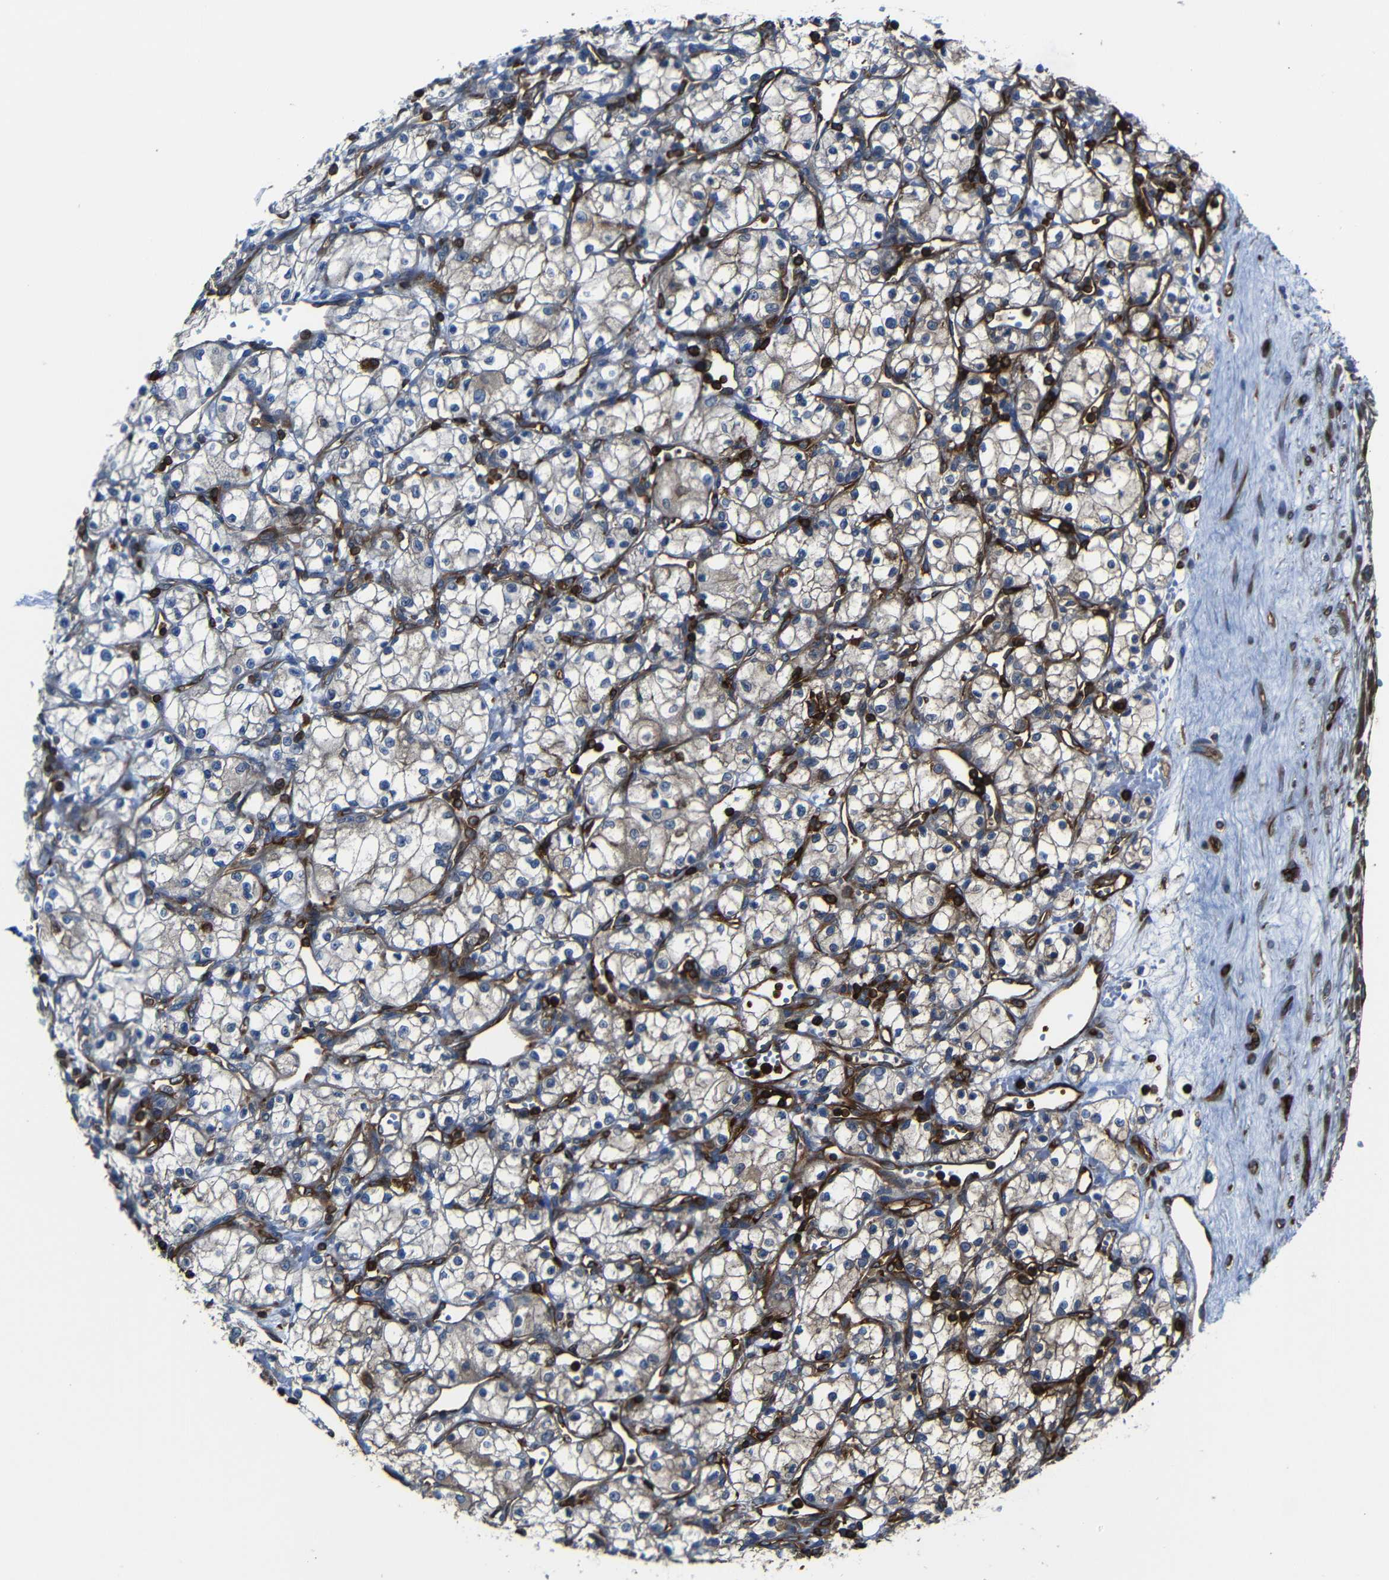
{"staining": {"intensity": "weak", "quantity": "<25%", "location": "cytoplasmic/membranous"}, "tissue": "renal cancer", "cell_type": "Tumor cells", "image_type": "cancer", "snomed": [{"axis": "morphology", "description": "Normal tissue, NOS"}, {"axis": "morphology", "description": "Adenocarcinoma, NOS"}, {"axis": "topography", "description": "Kidney"}], "caption": "Tumor cells show no significant positivity in renal cancer (adenocarcinoma).", "gene": "ARHGEF1", "patient": {"sex": "male", "age": 59}}